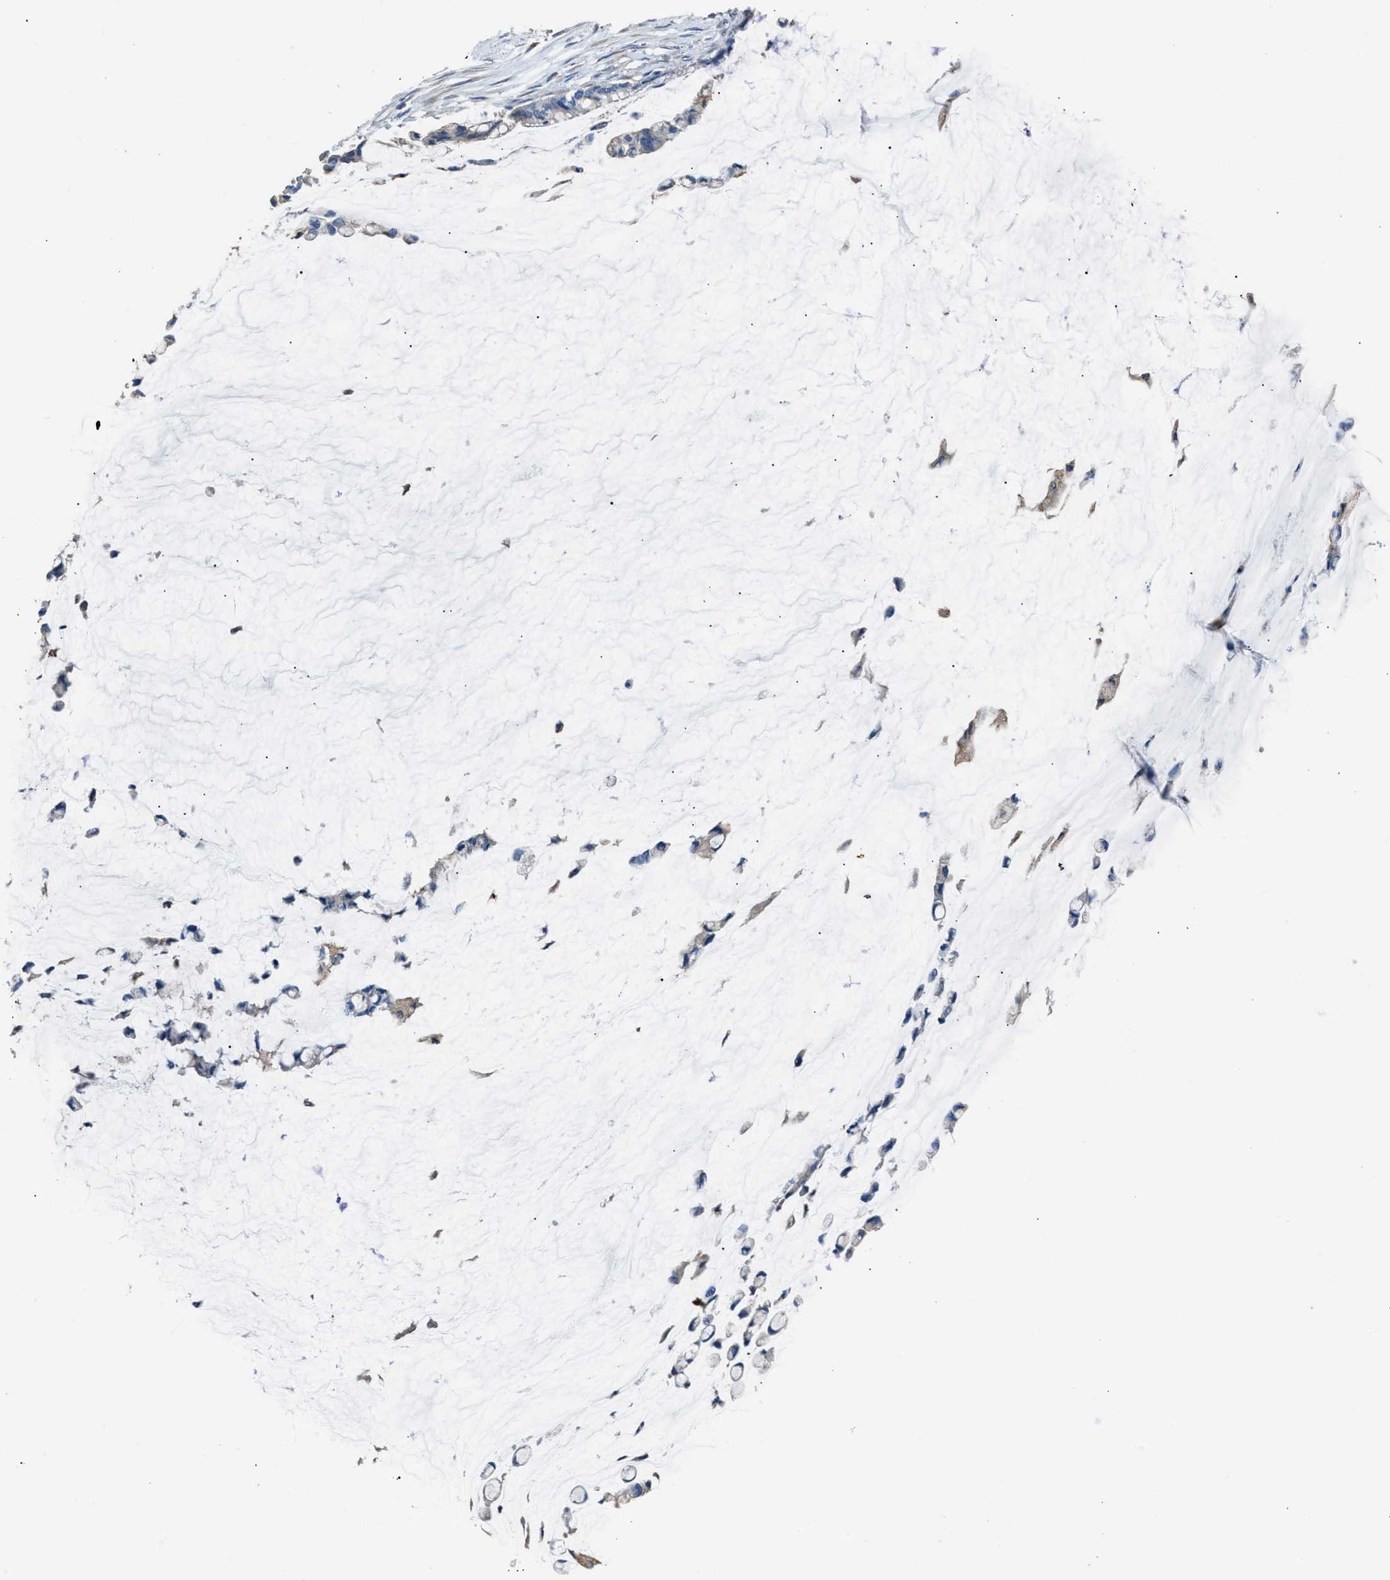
{"staining": {"intensity": "negative", "quantity": "none", "location": "none"}, "tissue": "pancreatic cancer", "cell_type": "Tumor cells", "image_type": "cancer", "snomed": [{"axis": "morphology", "description": "Adenocarcinoma, NOS"}, {"axis": "topography", "description": "Pancreas"}], "caption": "A histopathology image of pancreatic cancer (adenocarcinoma) stained for a protein shows no brown staining in tumor cells.", "gene": "NQO2", "patient": {"sex": "male", "age": 41}}